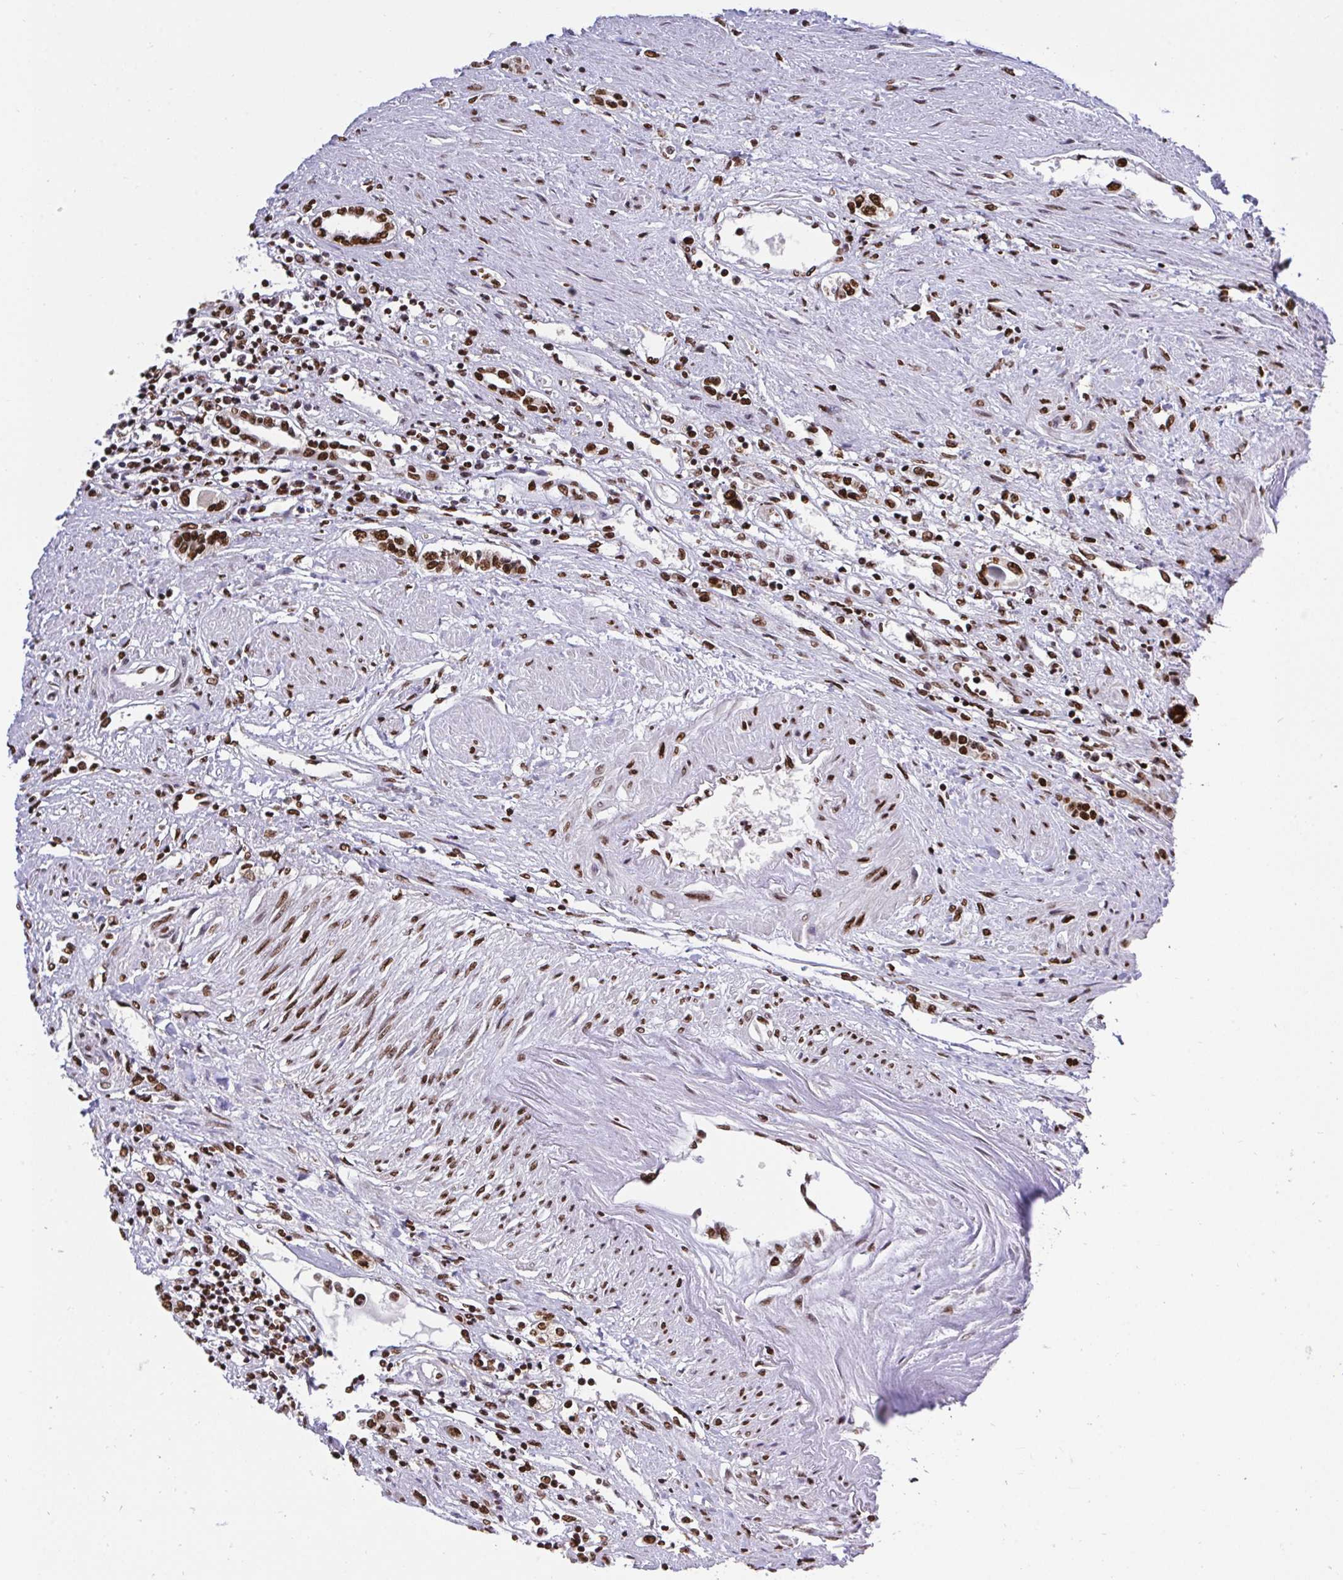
{"staining": {"intensity": "moderate", "quantity": ">75%", "location": "nuclear"}, "tissue": "renal cancer", "cell_type": "Tumor cells", "image_type": "cancer", "snomed": [{"axis": "morphology", "description": "Adenocarcinoma, NOS"}, {"axis": "topography", "description": "Kidney"}], "caption": "A brown stain labels moderate nuclear positivity of a protein in human adenocarcinoma (renal) tumor cells.", "gene": "HNRNPL", "patient": {"sex": "male", "age": 59}}